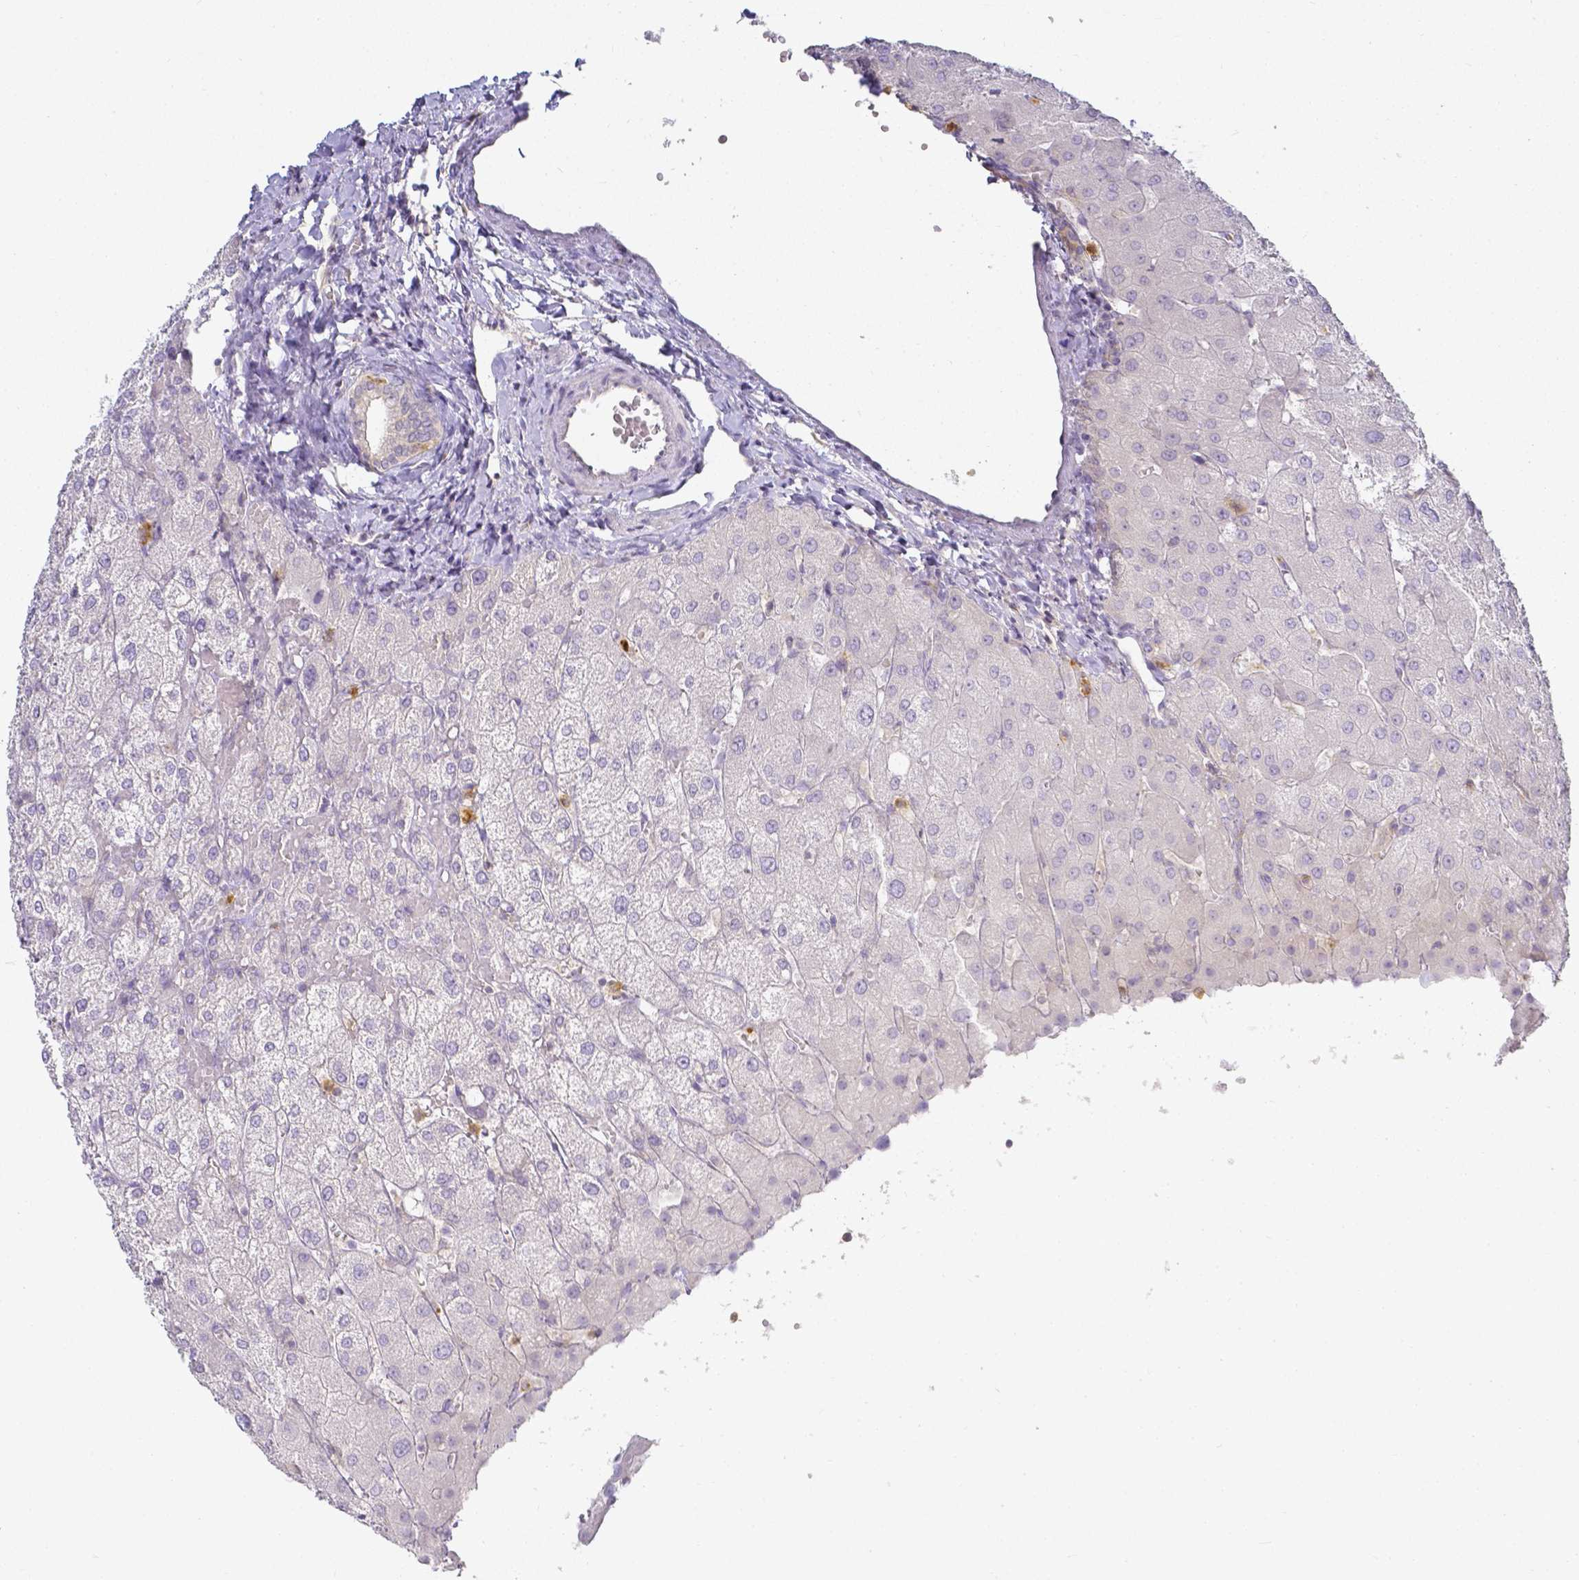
{"staining": {"intensity": "negative", "quantity": "none", "location": "none"}, "tissue": "liver", "cell_type": "Cholangiocytes", "image_type": "normal", "snomed": [{"axis": "morphology", "description": "Normal tissue, NOS"}, {"axis": "topography", "description": "Liver"}], "caption": "Unremarkable liver was stained to show a protein in brown. There is no significant positivity in cholangiocytes. The staining is performed using DAB brown chromogen with nuclei counter-stained in using hematoxylin.", "gene": "KCNH1", "patient": {"sex": "female", "age": 54}}